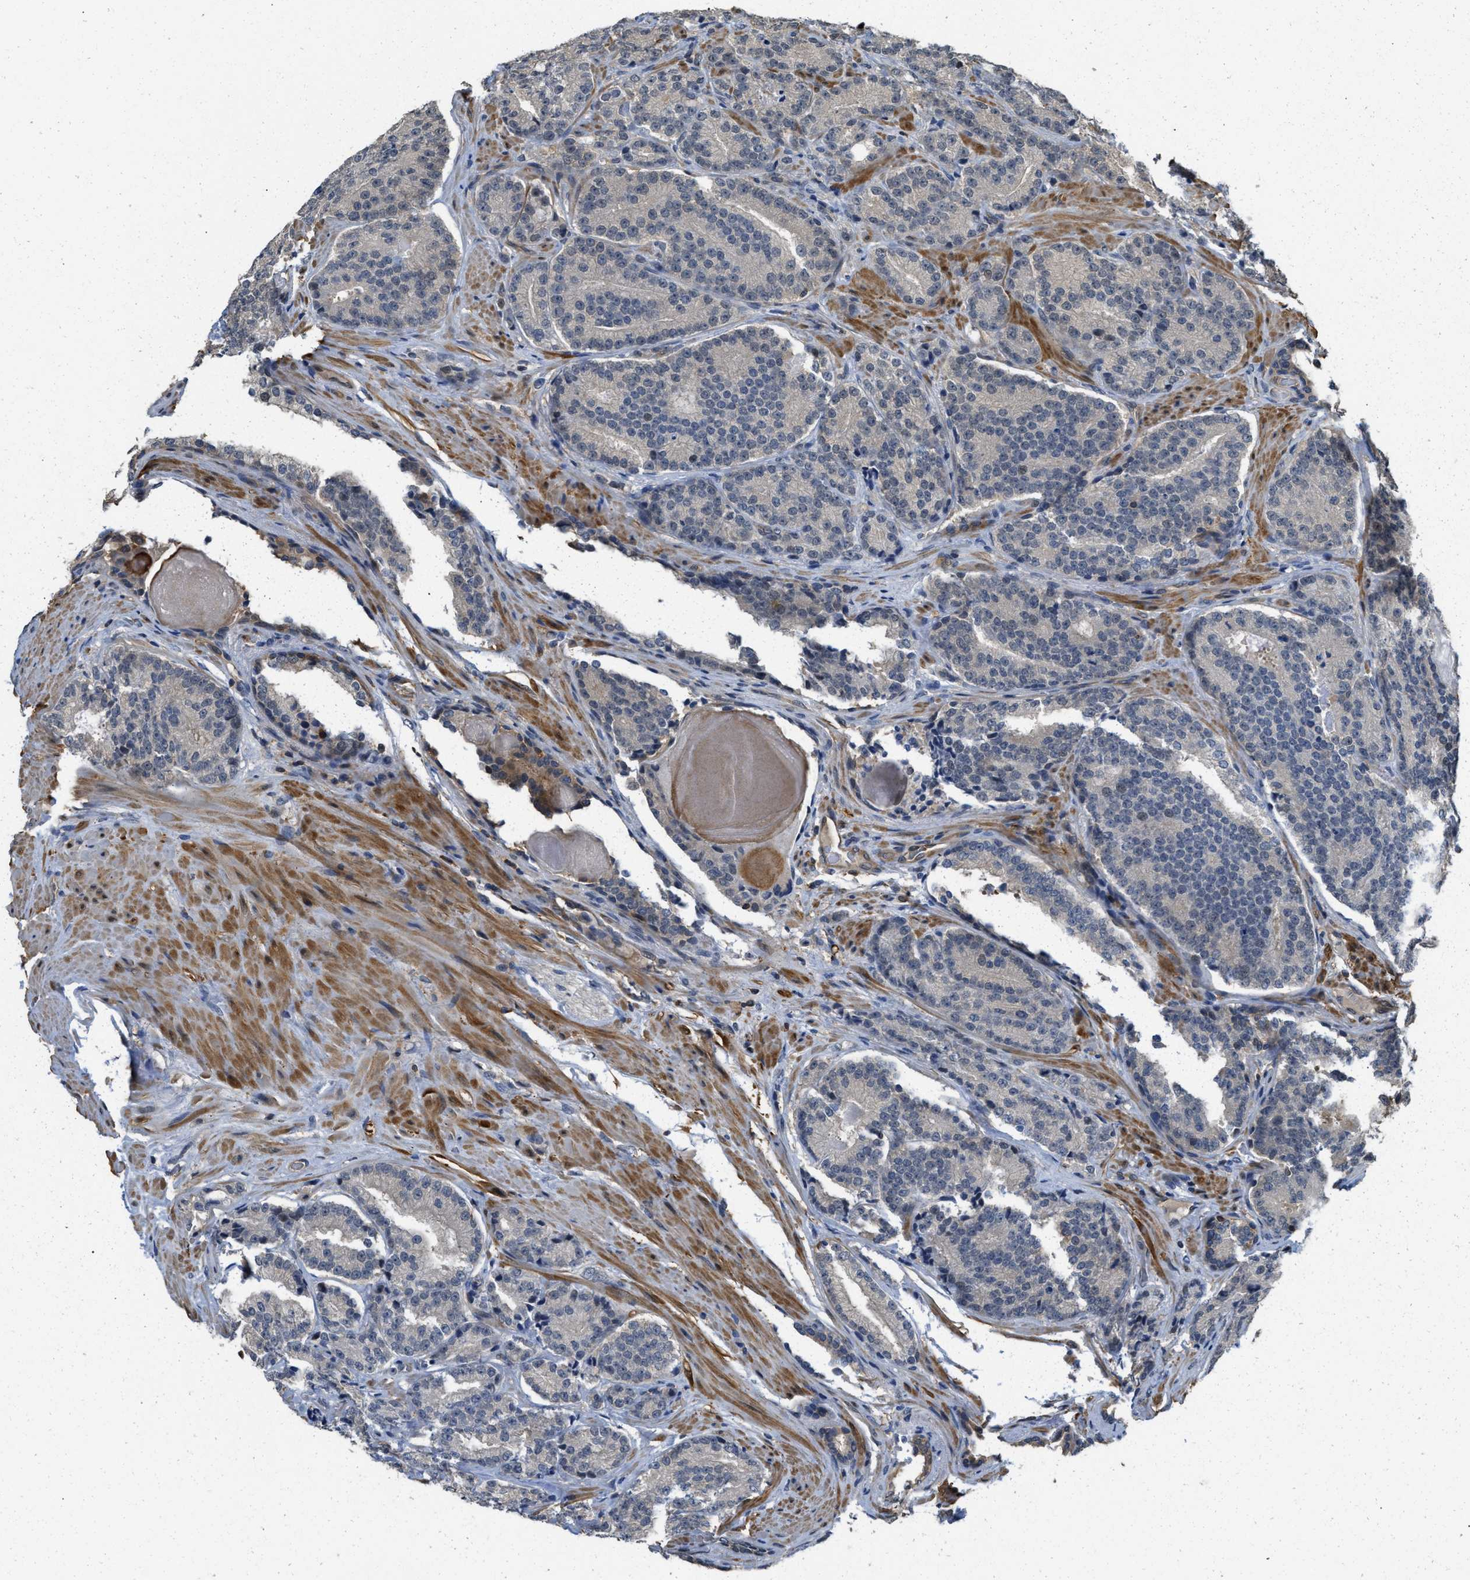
{"staining": {"intensity": "negative", "quantity": "none", "location": "none"}, "tissue": "prostate cancer", "cell_type": "Tumor cells", "image_type": "cancer", "snomed": [{"axis": "morphology", "description": "Adenocarcinoma, High grade"}, {"axis": "topography", "description": "Prostate"}], "caption": "An image of human prostate adenocarcinoma (high-grade) is negative for staining in tumor cells. Brightfield microscopy of immunohistochemistry (IHC) stained with DAB (3,3'-diaminobenzidine) (brown) and hematoxylin (blue), captured at high magnification.", "gene": "TES", "patient": {"sex": "male", "age": 61}}